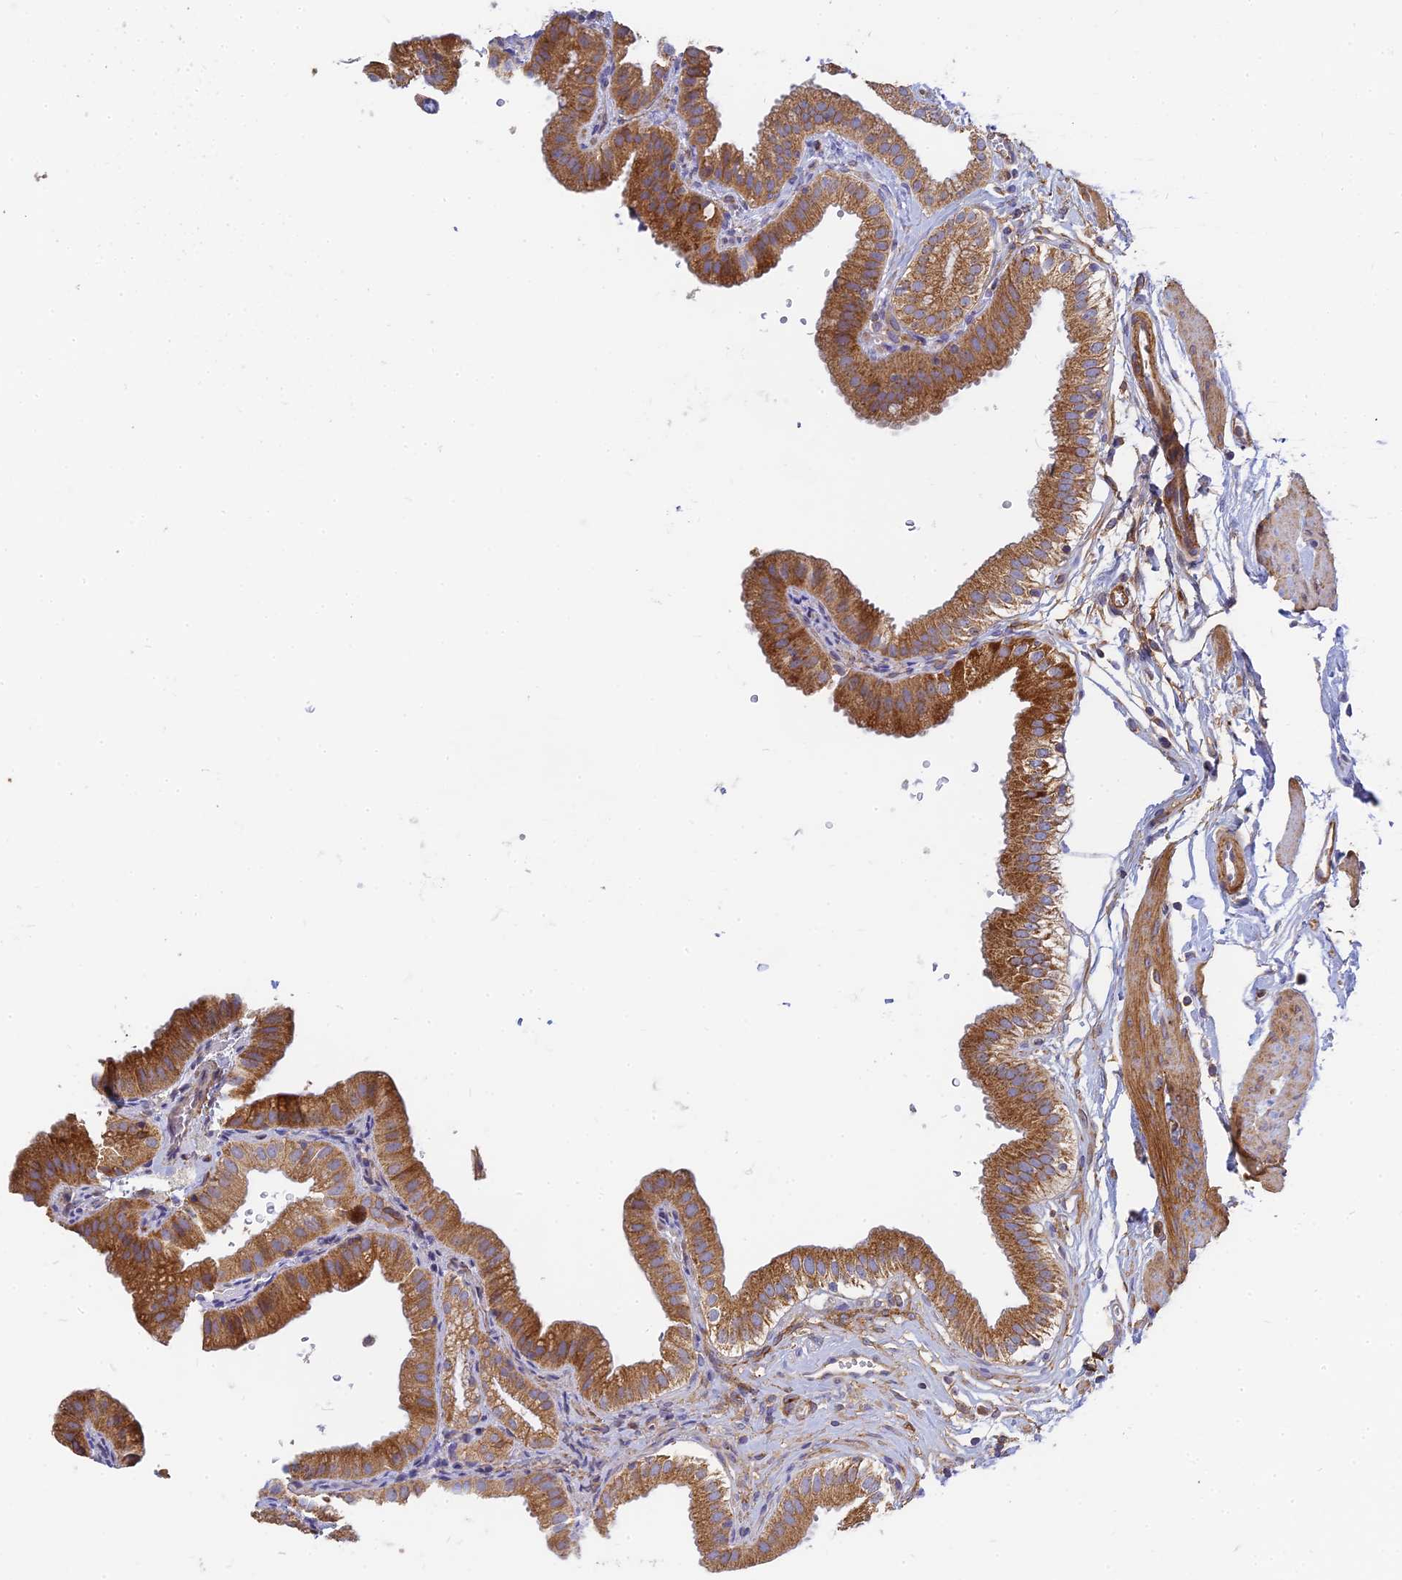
{"staining": {"intensity": "strong", "quantity": "25%-75%", "location": "cytoplasmic/membranous"}, "tissue": "gallbladder", "cell_type": "Glandular cells", "image_type": "normal", "snomed": [{"axis": "morphology", "description": "Normal tissue, NOS"}, {"axis": "topography", "description": "Gallbladder"}], "caption": "Glandular cells demonstrate strong cytoplasmic/membranous expression in approximately 25%-75% of cells in unremarkable gallbladder.", "gene": "MRPL15", "patient": {"sex": "female", "age": 61}}